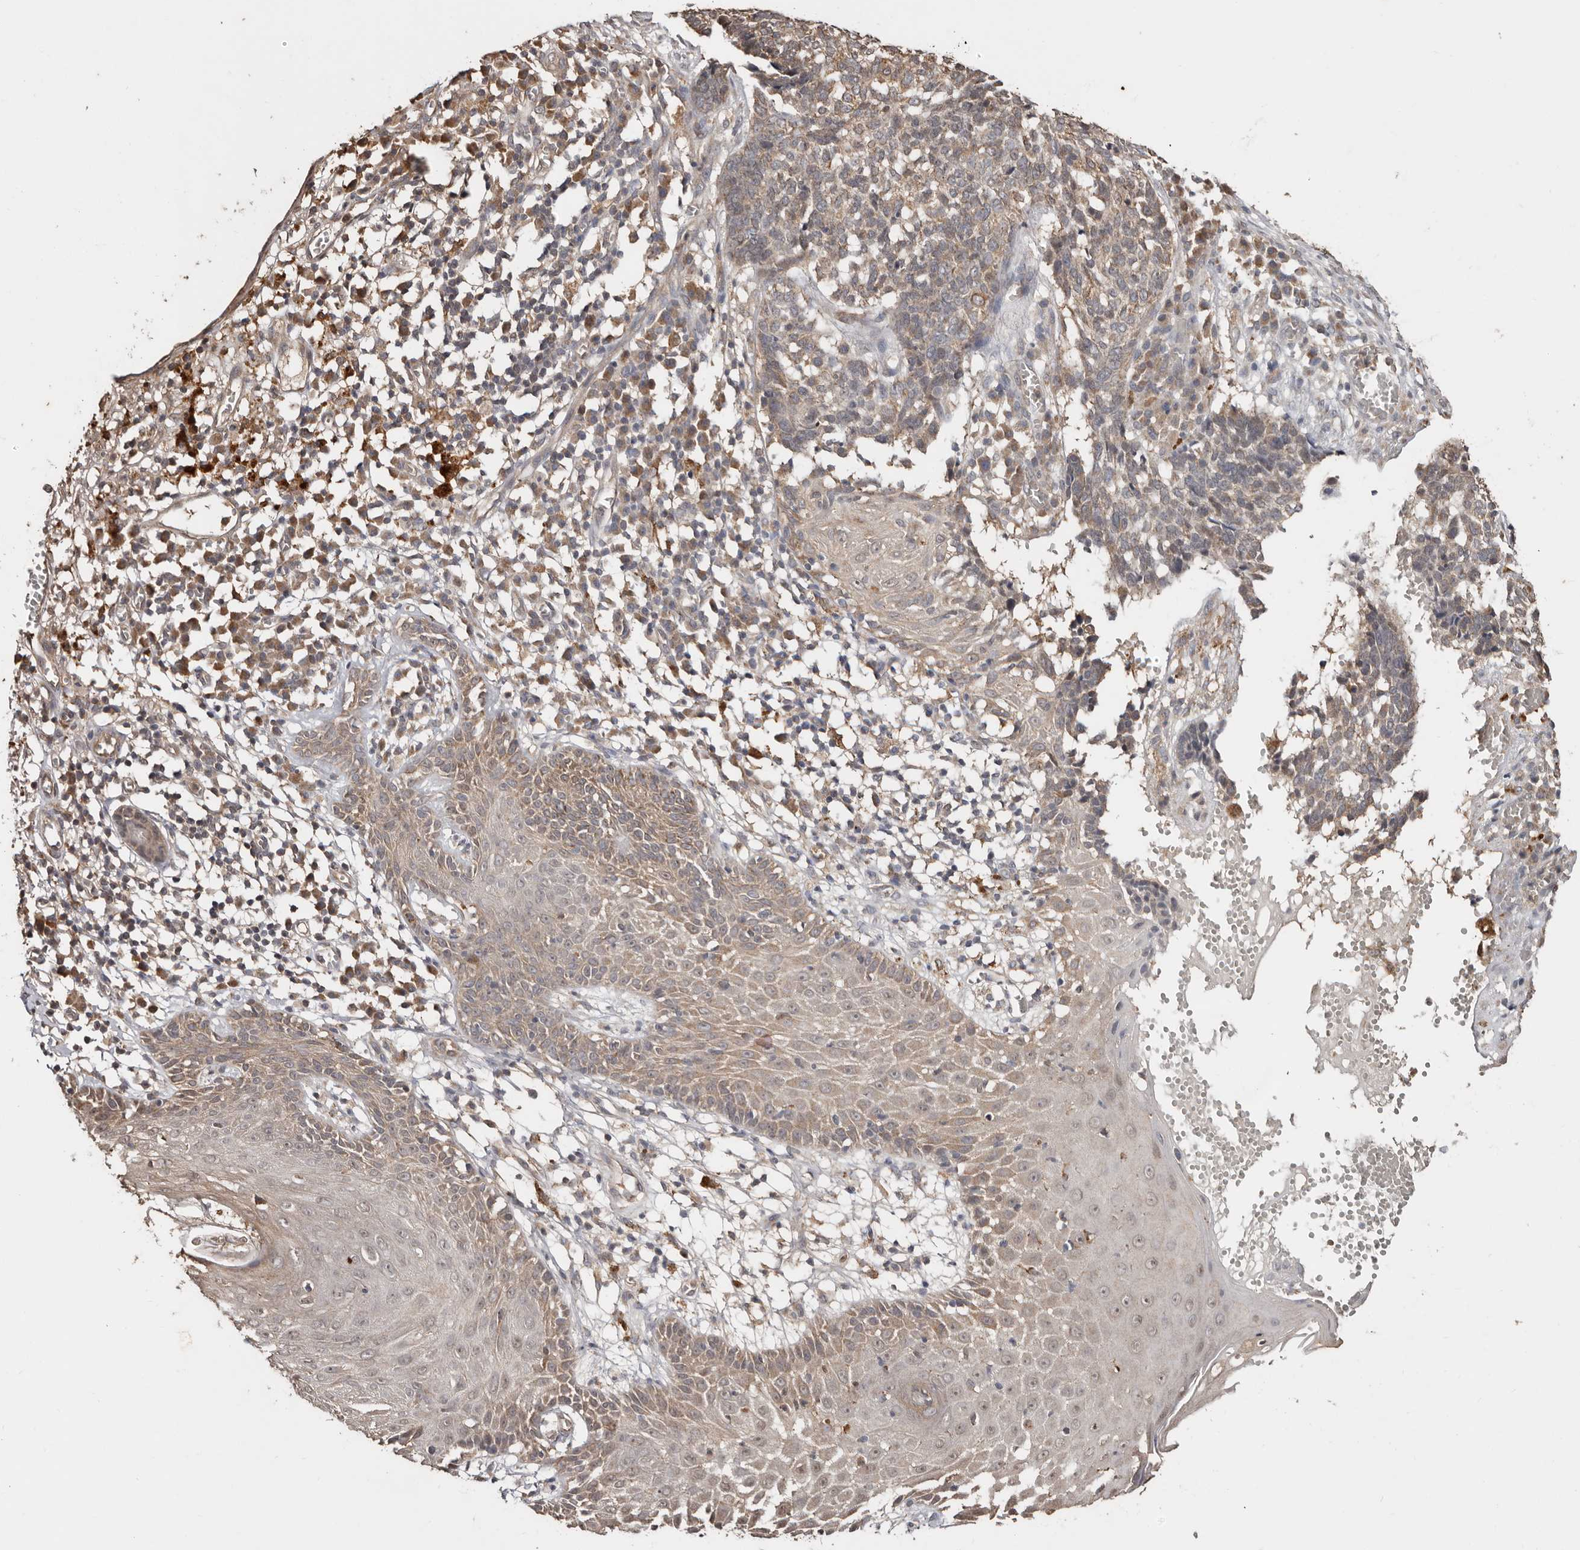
{"staining": {"intensity": "weak", "quantity": ">75%", "location": "cytoplasmic/membranous"}, "tissue": "skin cancer", "cell_type": "Tumor cells", "image_type": "cancer", "snomed": [{"axis": "morphology", "description": "Basal cell carcinoma"}, {"axis": "topography", "description": "Skin"}], "caption": "Brown immunohistochemical staining in skin basal cell carcinoma shows weak cytoplasmic/membranous expression in about >75% of tumor cells.", "gene": "RSPO2", "patient": {"sex": "male", "age": 85}}